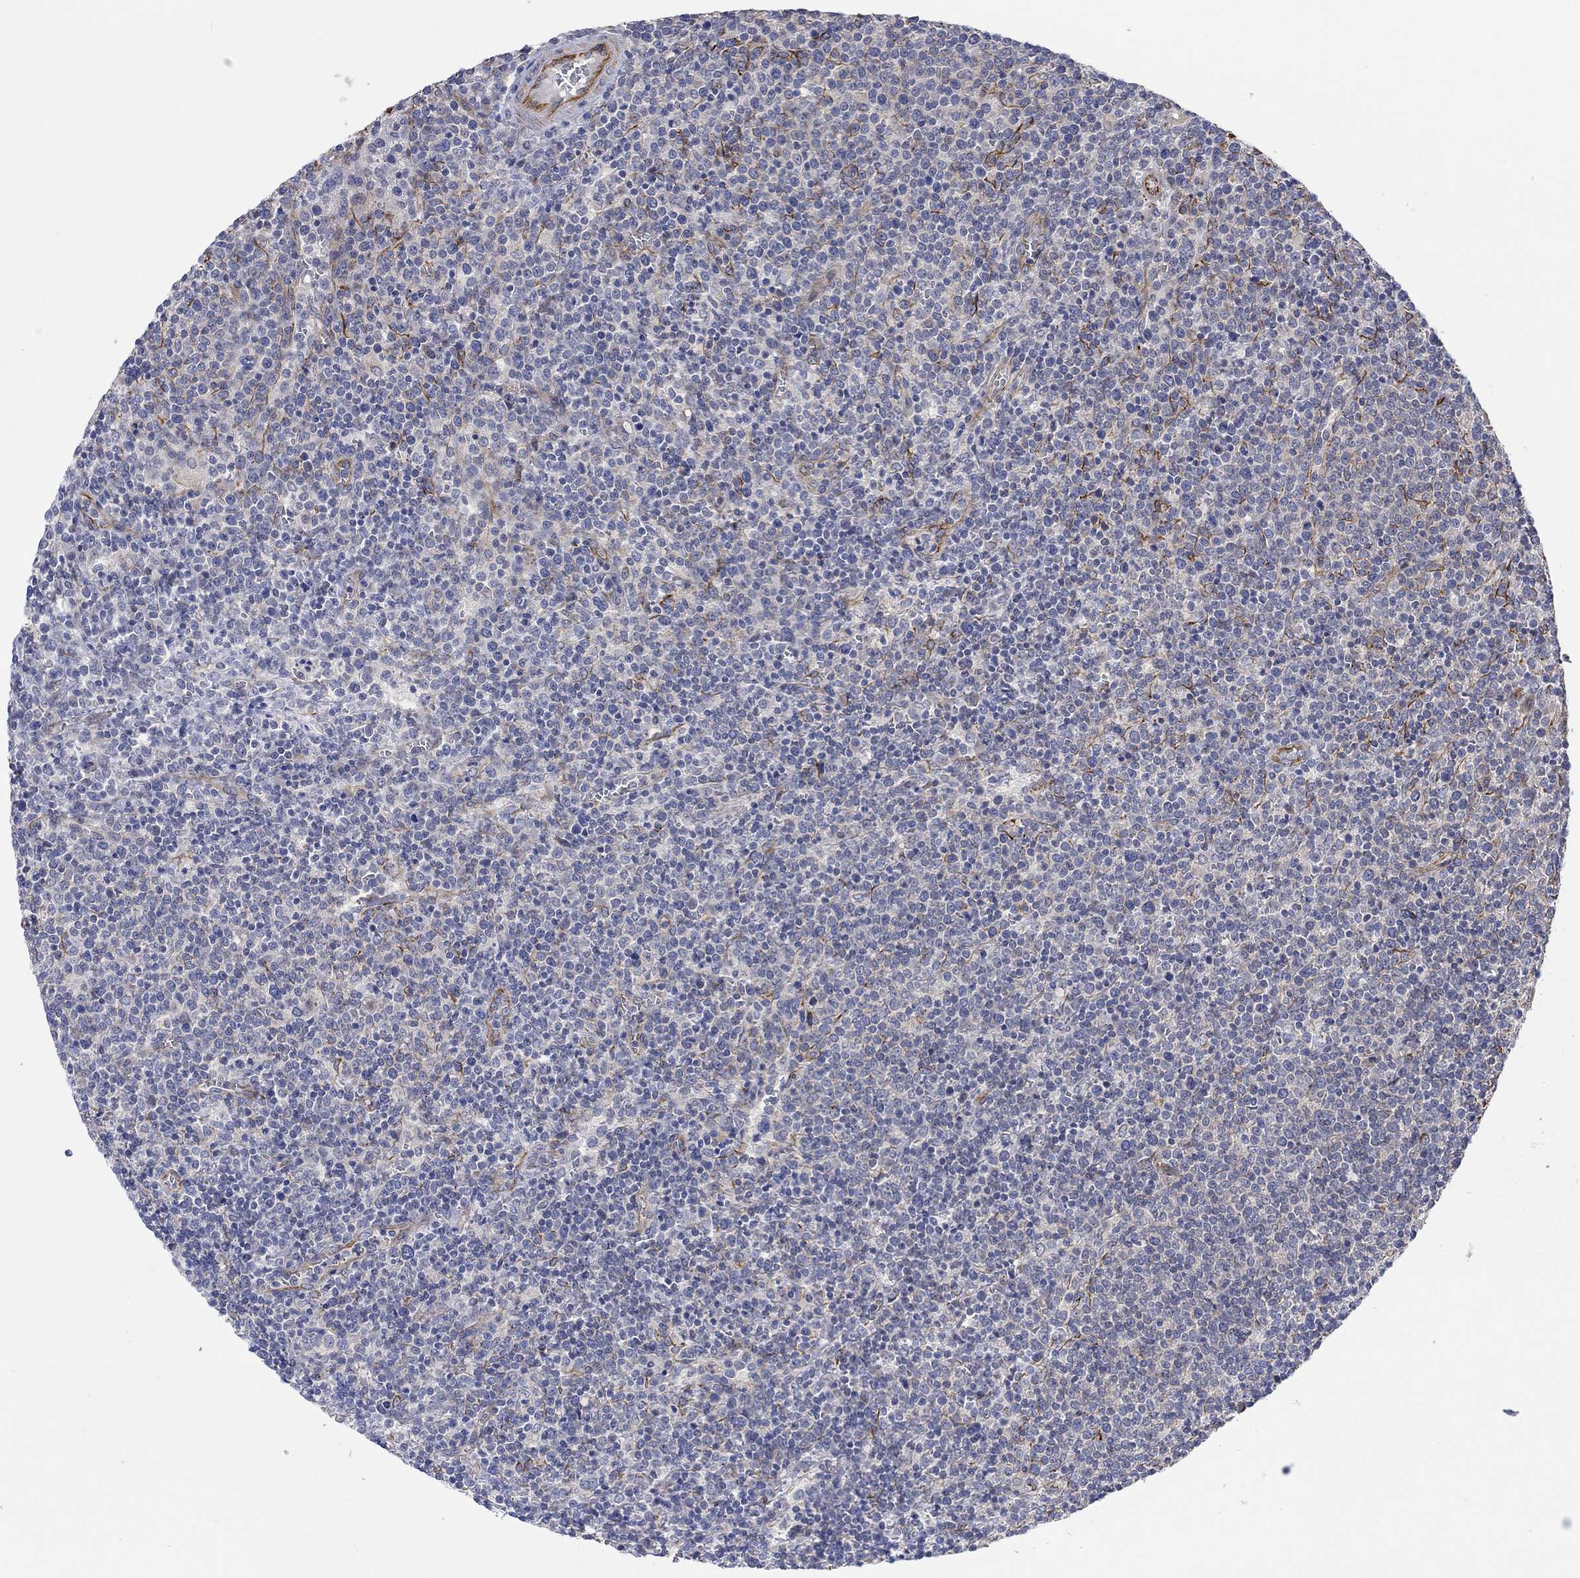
{"staining": {"intensity": "weak", "quantity": "25%-75%", "location": "cytoplasmic/membranous"}, "tissue": "lymphoma", "cell_type": "Tumor cells", "image_type": "cancer", "snomed": [{"axis": "morphology", "description": "Malignant lymphoma, non-Hodgkin's type, High grade"}, {"axis": "topography", "description": "Lymph node"}], "caption": "Immunohistochemical staining of human malignant lymphoma, non-Hodgkin's type (high-grade) displays low levels of weak cytoplasmic/membranous positivity in about 25%-75% of tumor cells.", "gene": "CAMK1D", "patient": {"sex": "male", "age": 61}}